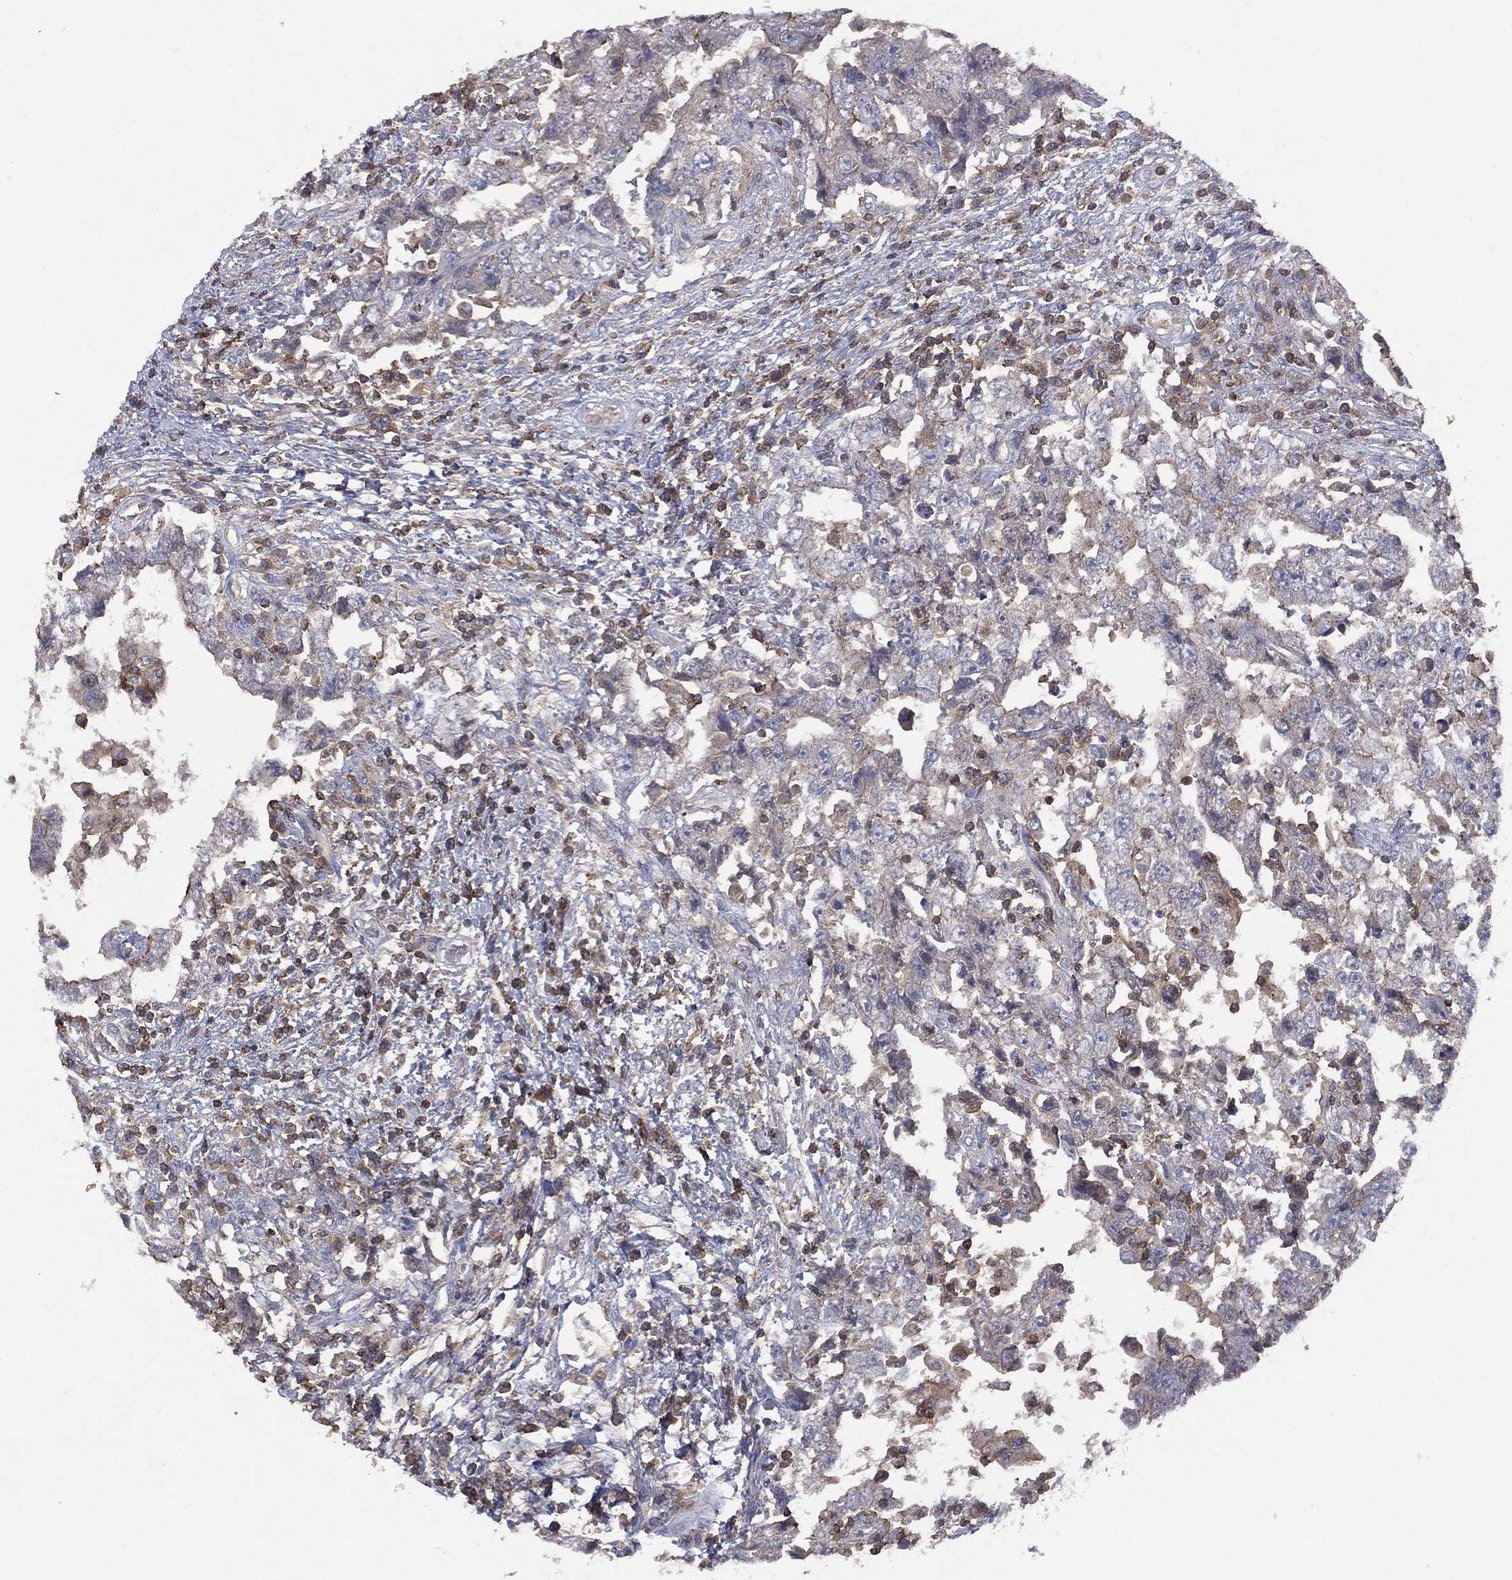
{"staining": {"intensity": "negative", "quantity": "none", "location": "none"}, "tissue": "testis cancer", "cell_type": "Tumor cells", "image_type": "cancer", "snomed": [{"axis": "morphology", "description": "Carcinoma, Embryonal, NOS"}, {"axis": "topography", "description": "Testis"}], "caption": "This is an IHC image of human testis cancer (embryonal carcinoma). There is no staining in tumor cells.", "gene": "DOCK8", "patient": {"sex": "male", "age": 26}}